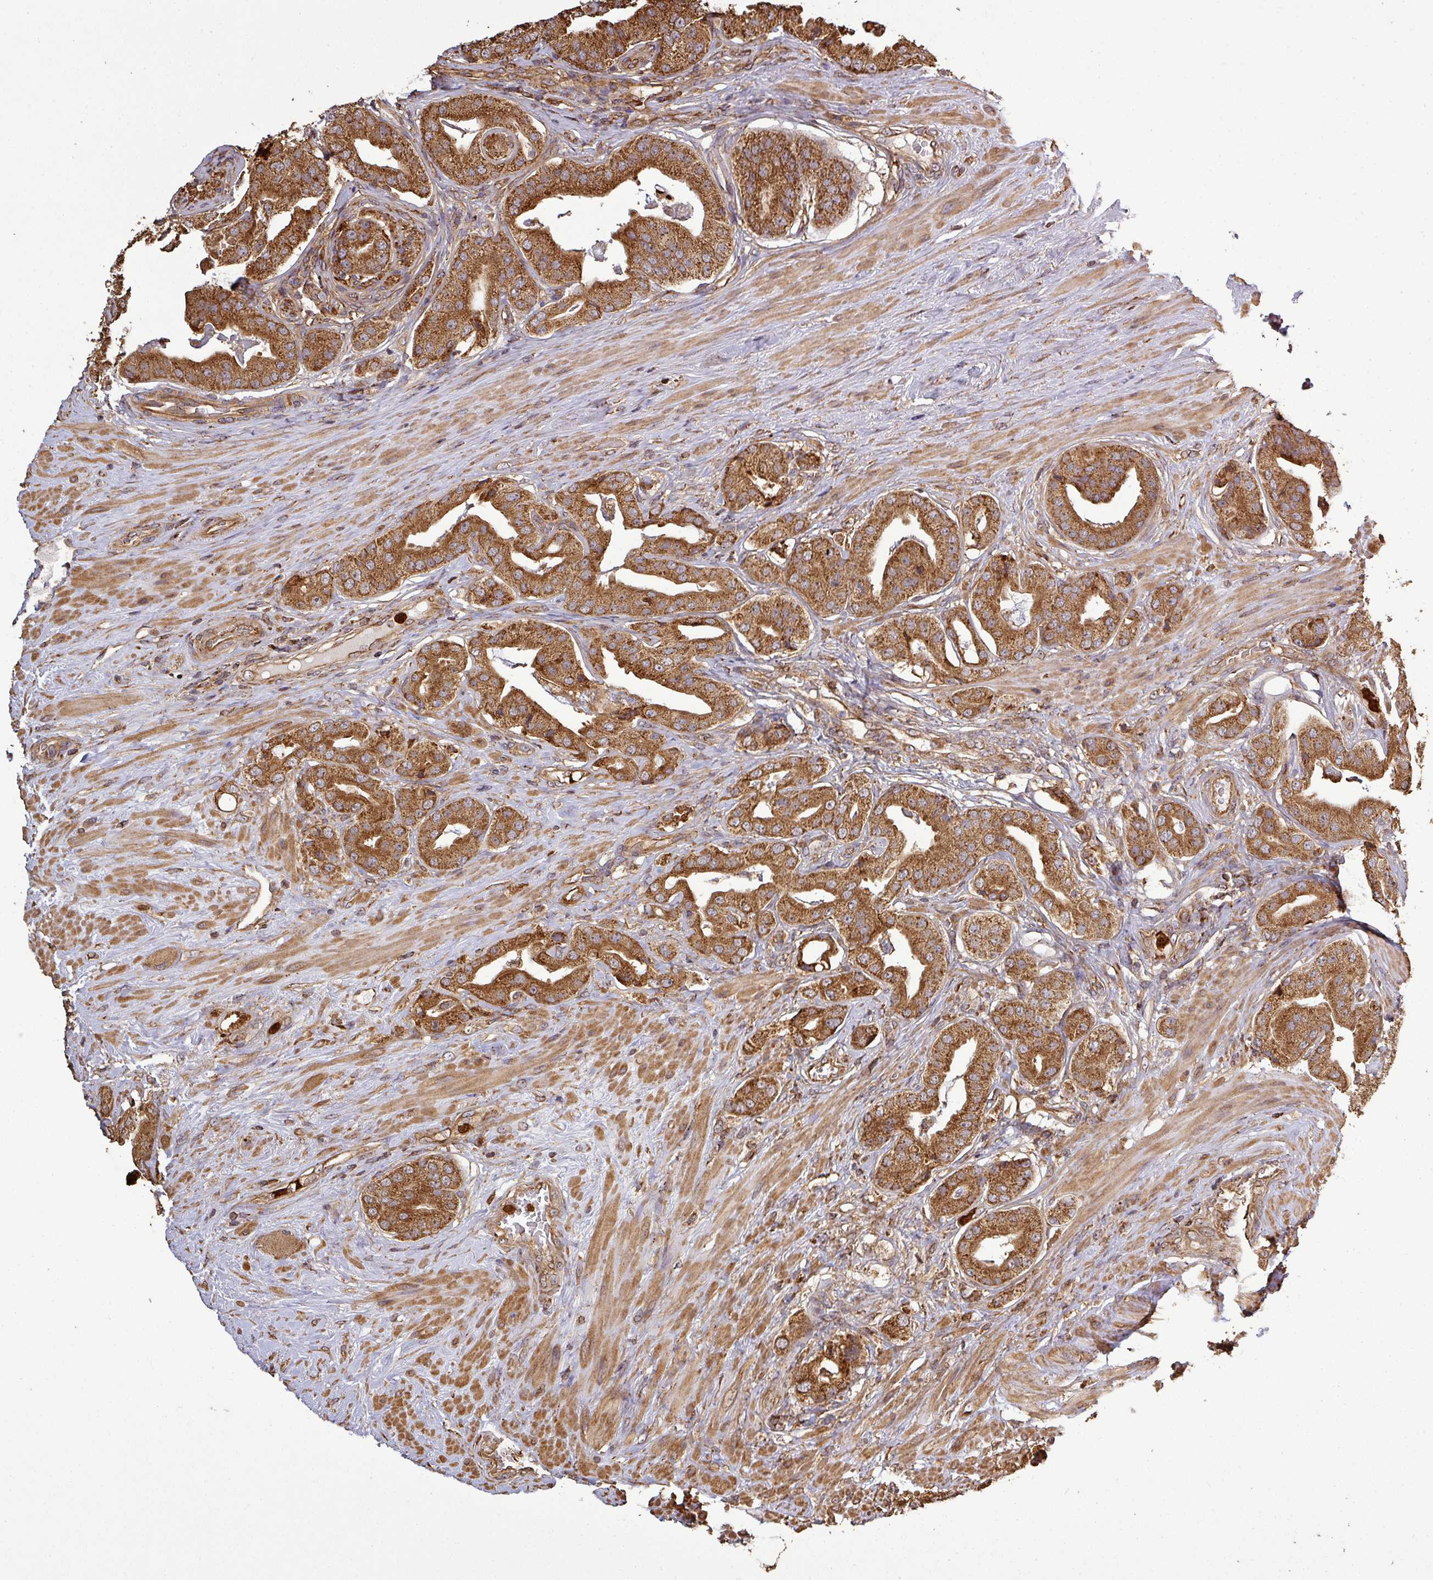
{"staining": {"intensity": "strong", "quantity": ">75%", "location": "cytoplasmic/membranous"}, "tissue": "prostate cancer", "cell_type": "Tumor cells", "image_type": "cancer", "snomed": [{"axis": "morphology", "description": "Adenocarcinoma, High grade"}, {"axis": "topography", "description": "Prostate"}], "caption": "A high amount of strong cytoplasmic/membranous staining is seen in about >75% of tumor cells in prostate cancer (high-grade adenocarcinoma) tissue.", "gene": "PLEKHM1", "patient": {"sex": "male", "age": 63}}